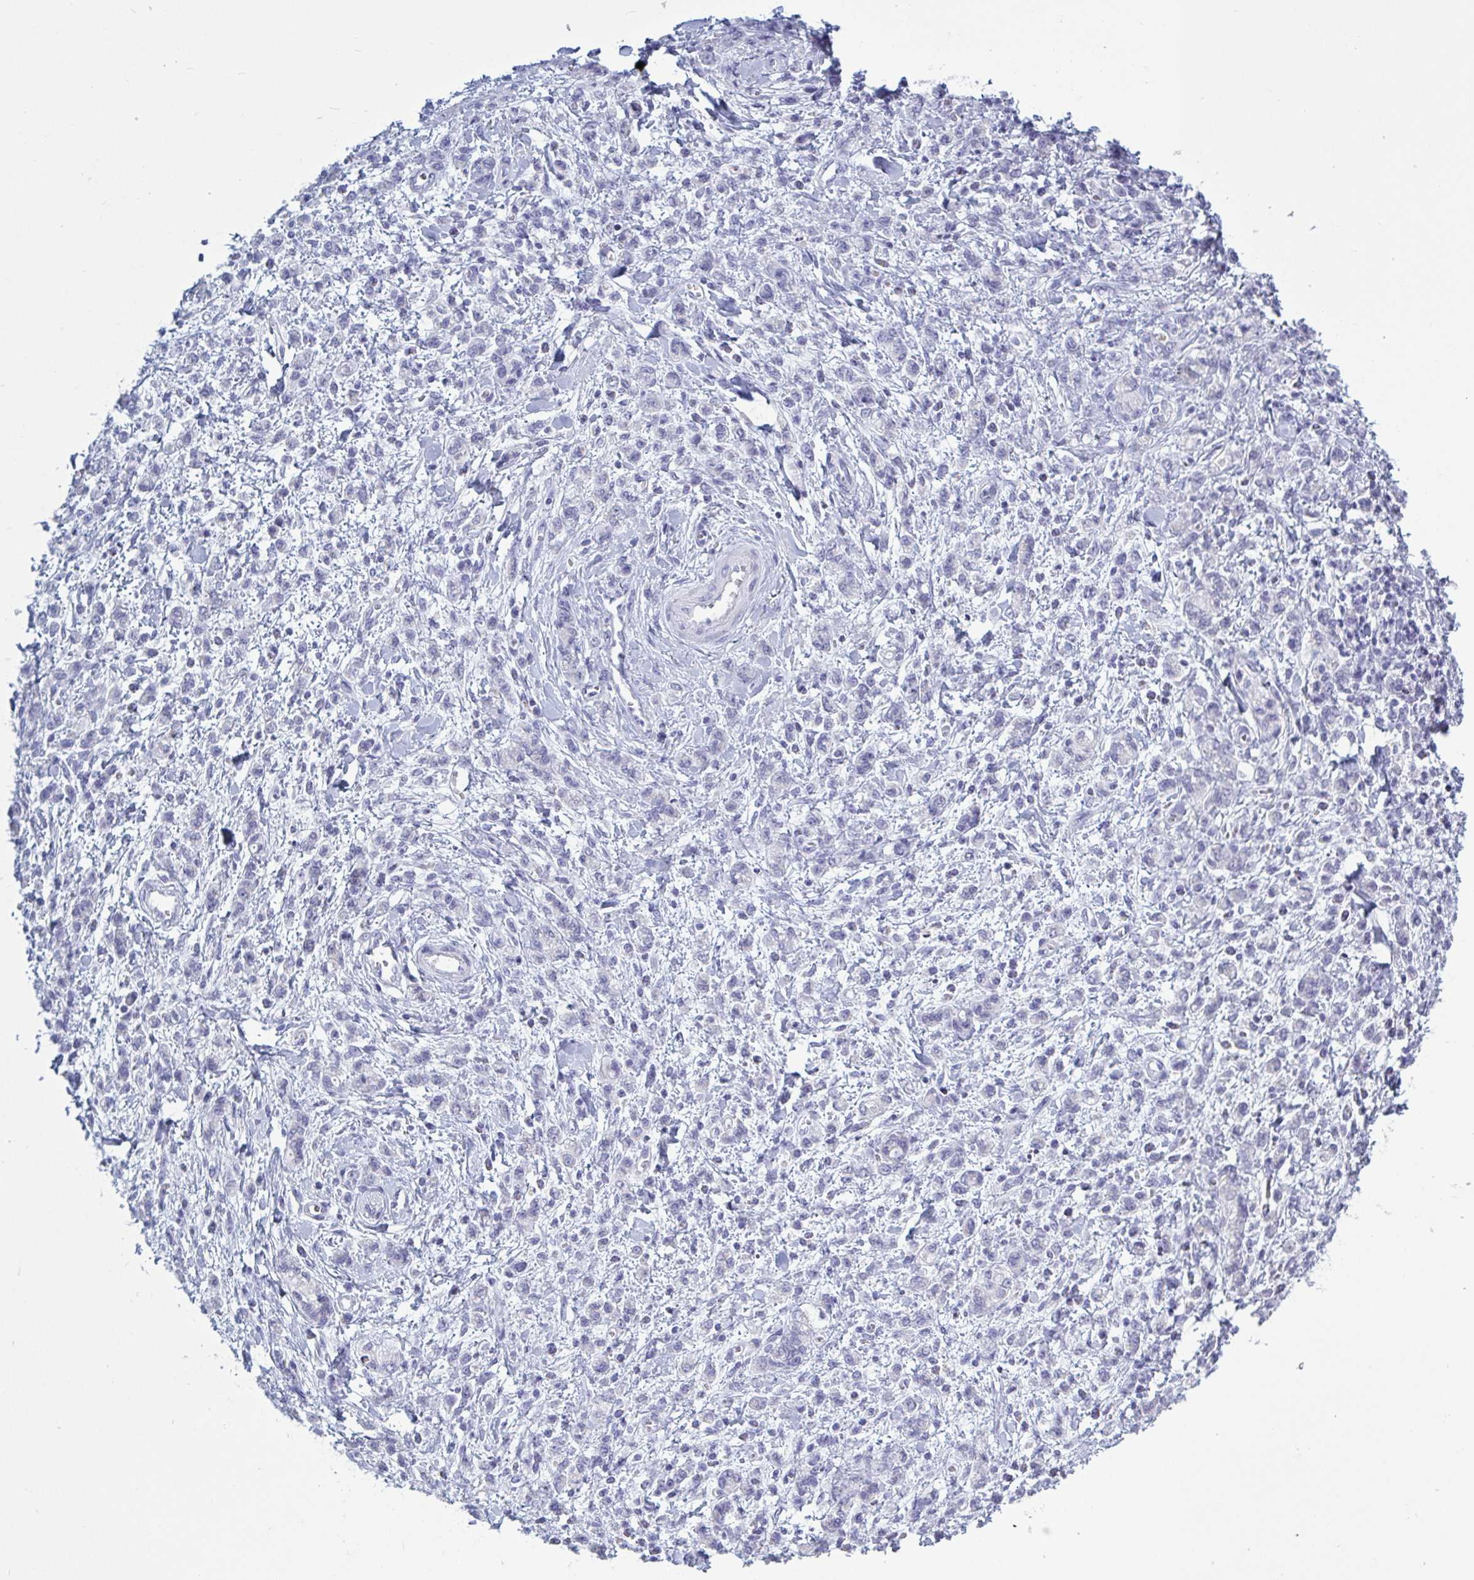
{"staining": {"intensity": "negative", "quantity": "none", "location": "none"}, "tissue": "stomach cancer", "cell_type": "Tumor cells", "image_type": "cancer", "snomed": [{"axis": "morphology", "description": "Adenocarcinoma, NOS"}, {"axis": "topography", "description": "Stomach"}], "caption": "An immunohistochemistry image of stomach cancer (adenocarcinoma) is shown. There is no staining in tumor cells of stomach cancer (adenocarcinoma).", "gene": "NDUFC2", "patient": {"sex": "male", "age": 77}}